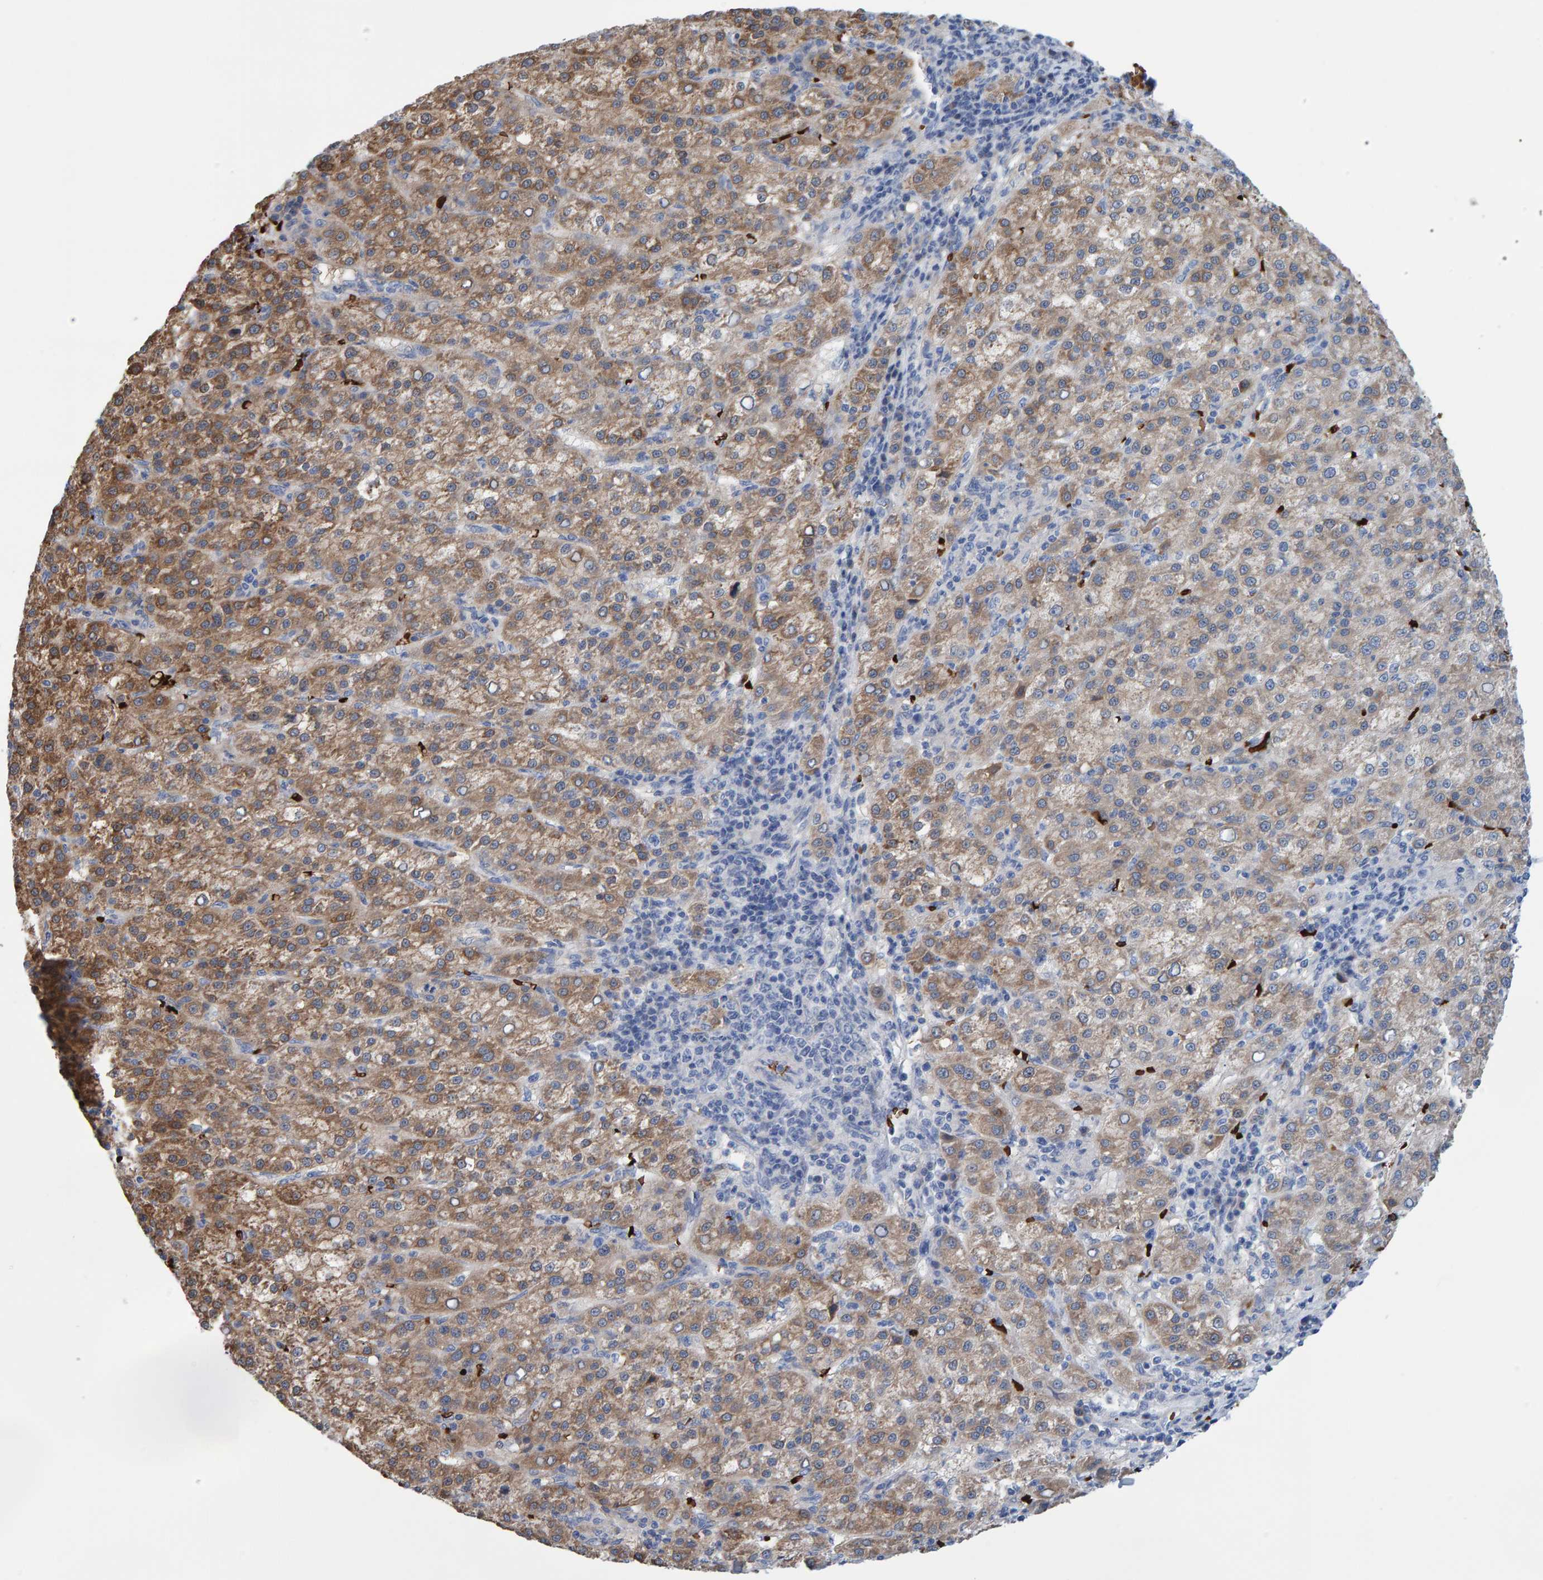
{"staining": {"intensity": "moderate", "quantity": ">75%", "location": "cytoplasmic/membranous"}, "tissue": "liver cancer", "cell_type": "Tumor cells", "image_type": "cancer", "snomed": [{"axis": "morphology", "description": "Carcinoma, Hepatocellular, NOS"}, {"axis": "topography", "description": "Liver"}], "caption": "Protein staining of liver cancer tissue shows moderate cytoplasmic/membranous staining in approximately >75% of tumor cells.", "gene": "VPS9D1", "patient": {"sex": "female", "age": 58}}